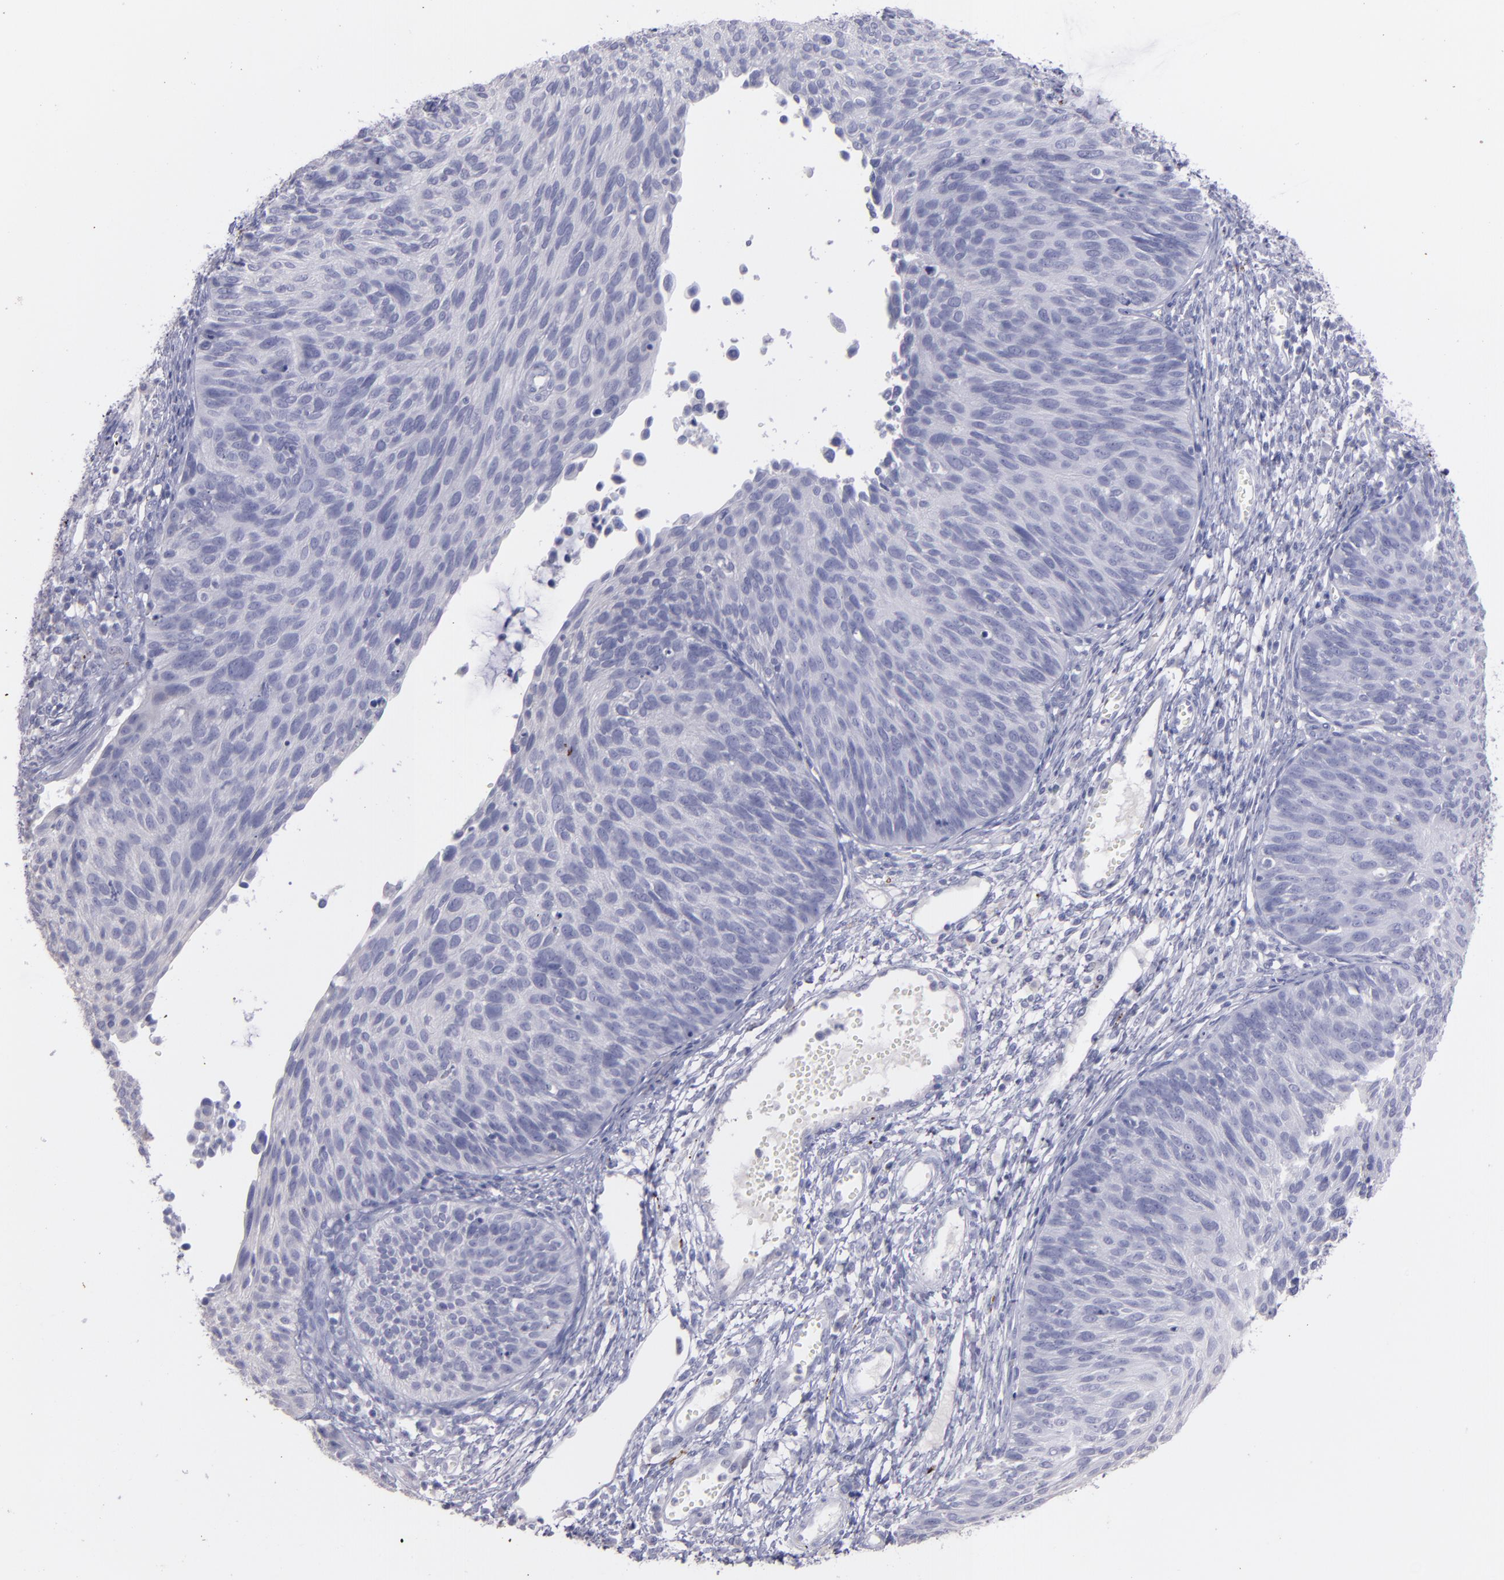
{"staining": {"intensity": "negative", "quantity": "none", "location": "none"}, "tissue": "cervical cancer", "cell_type": "Tumor cells", "image_type": "cancer", "snomed": [{"axis": "morphology", "description": "Squamous cell carcinoma, NOS"}, {"axis": "topography", "description": "Cervix"}], "caption": "IHC photomicrograph of neoplastic tissue: cervical cancer (squamous cell carcinoma) stained with DAB (3,3'-diaminobenzidine) demonstrates no significant protein expression in tumor cells.", "gene": "SNAP25", "patient": {"sex": "female", "age": 36}}